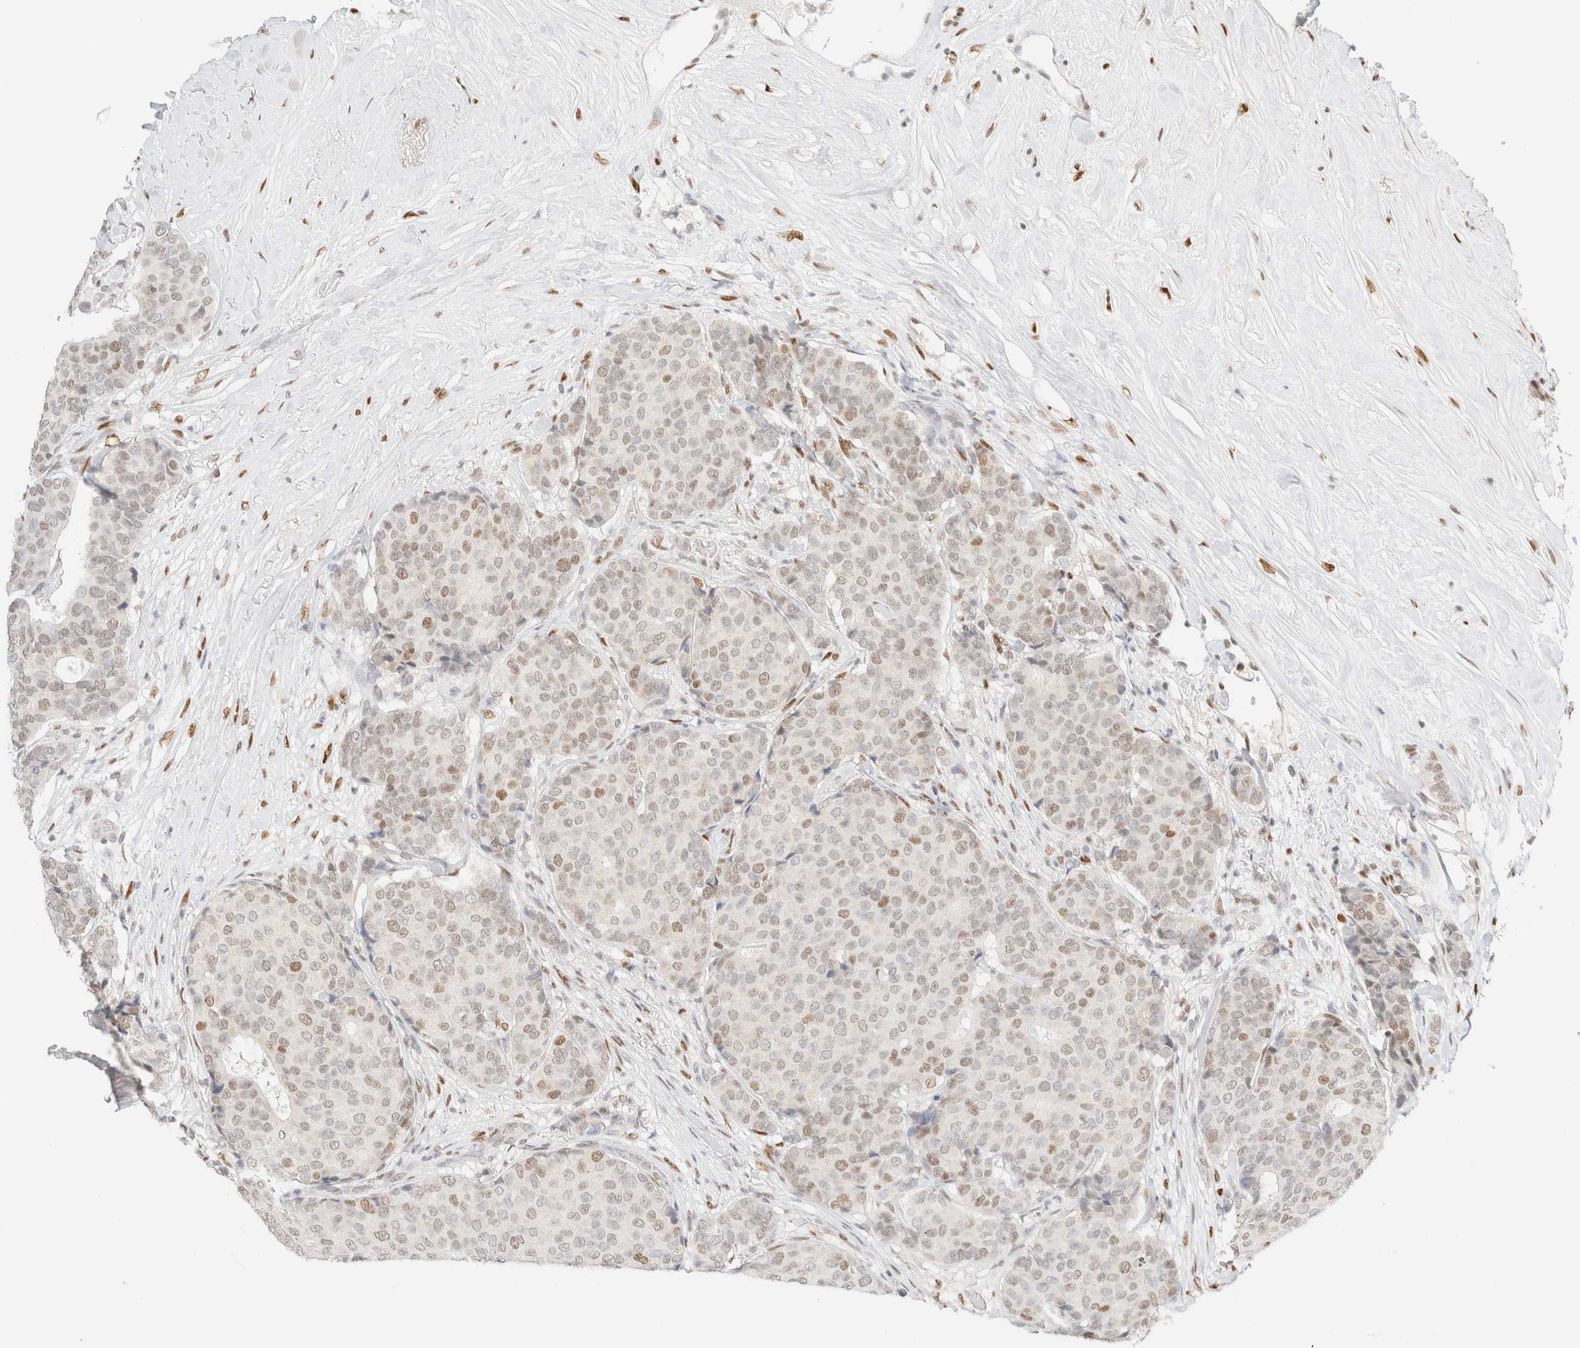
{"staining": {"intensity": "weak", "quantity": "<25%", "location": "nuclear"}, "tissue": "breast cancer", "cell_type": "Tumor cells", "image_type": "cancer", "snomed": [{"axis": "morphology", "description": "Duct carcinoma"}, {"axis": "topography", "description": "Breast"}], "caption": "High magnification brightfield microscopy of breast cancer stained with DAB (brown) and counterstained with hematoxylin (blue): tumor cells show no significant positivity.", "gene": "DDB2", "patient": {"sex": "female", "age": 75}}